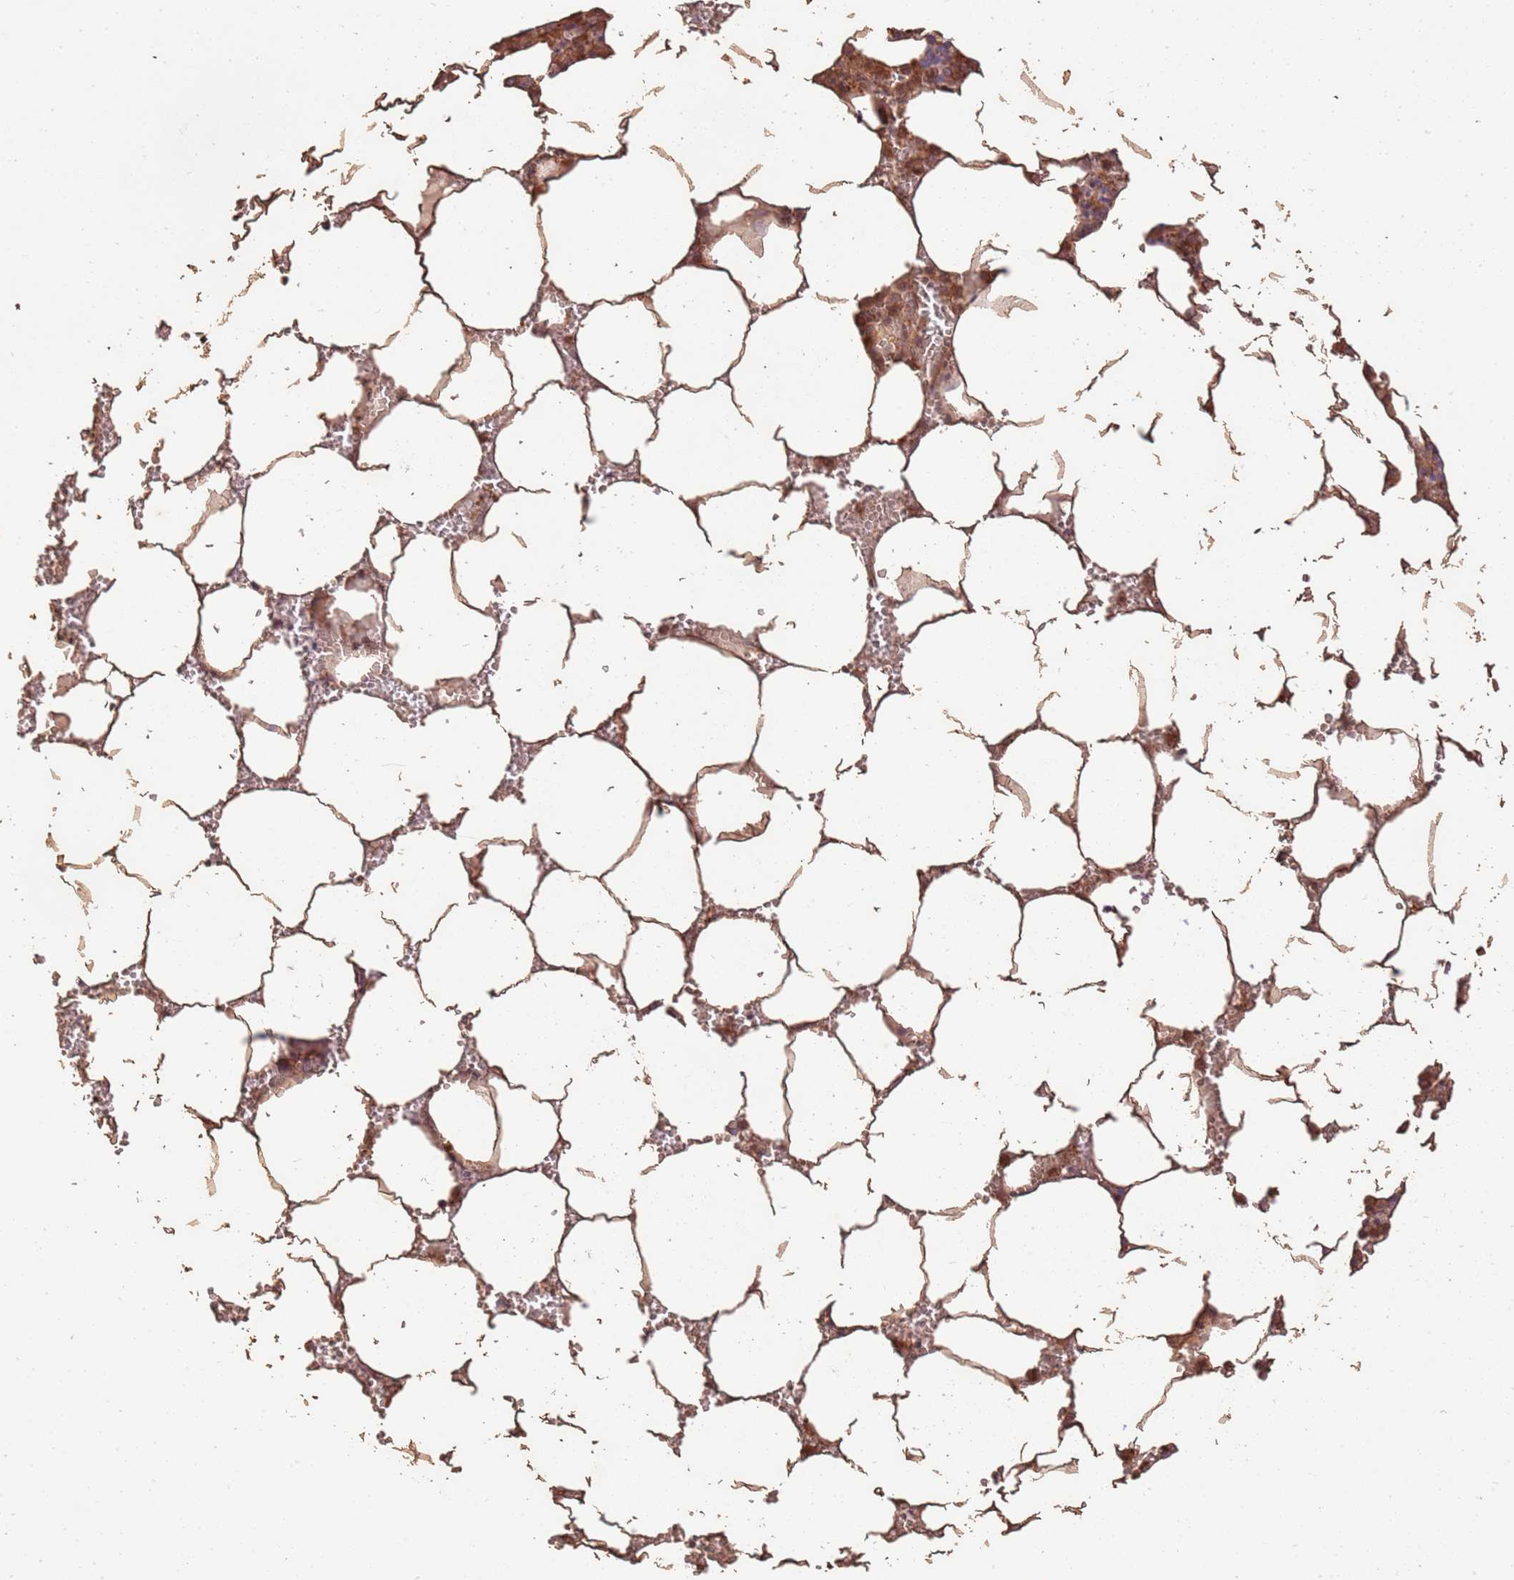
{"staining": {"intensity": "strong", "quantity": "25%-75%", "location": "cytoplasmic/membranous"}, "tissue": "bone marrow", "cell_type": "Hematopoietic cells", "image_type": "normal", "snomed": [{"axis": "morphology", "description": "Normal tissue, NOS"}, {"axis": "topography", "description": "Bone marrow"}], "caption": "Immunohistochemical staining of benign bone marrow demonstrates 25%-75% levels of strong cytoplasmic/membranous protein expression in about 25%-75% of hematopoietic cells.", "gene": "LRRC28", "patient": {"sex": "male", "age": 70}}